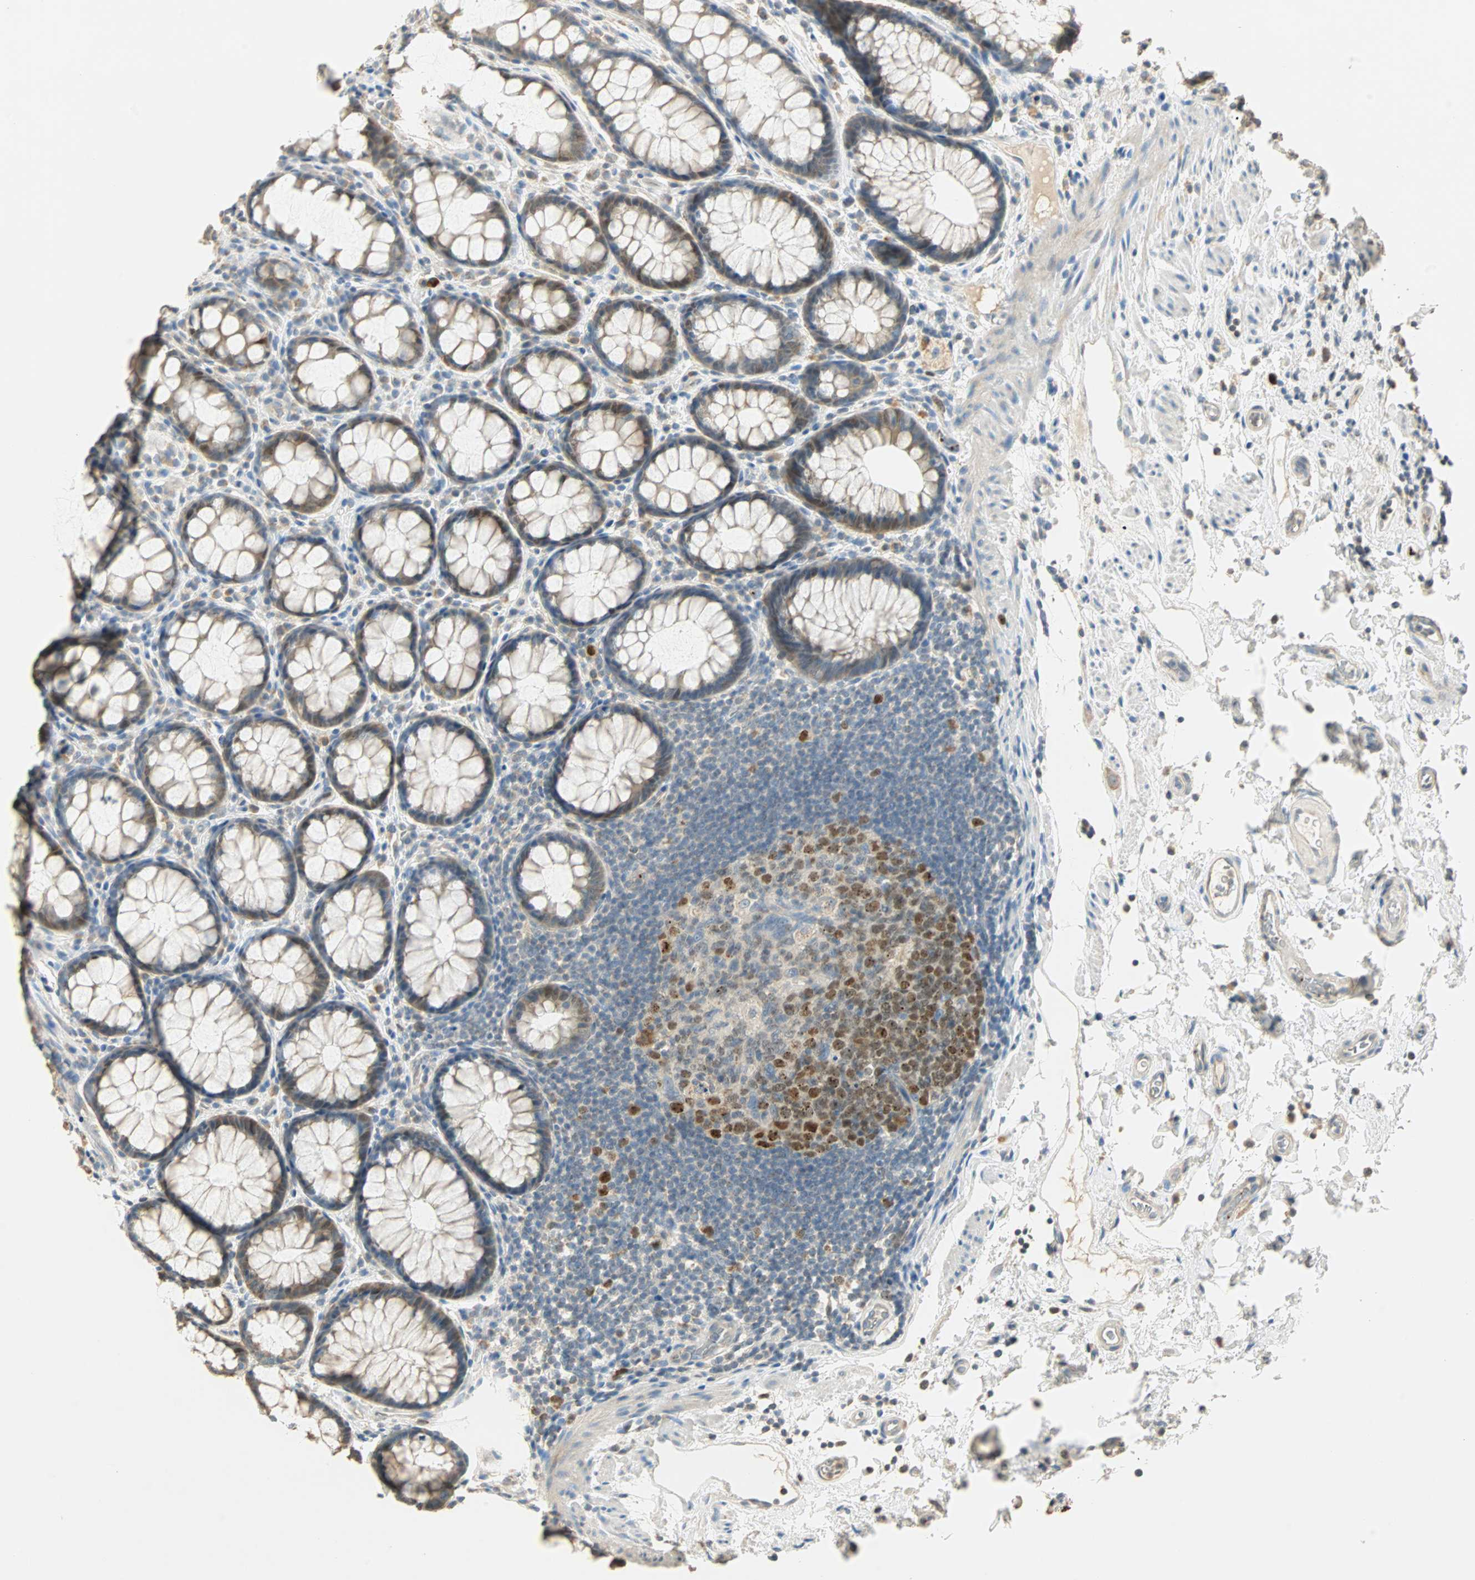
{"staining": {"intensity": "weak", "quantity": ">75%", "location": "cytoplasmic/membranous"}, "tissue": "rectum", "cell_type": "Glandular cells", "image_type": "normal", "snomed": [{"axis": "morphology", "description": "Normal tissue, NOS"}, {"axis": "topography", "description": "Rectum"}], "caption": "Immunohistochemical staining of benign human rectum exhibits low levels of weak cytoplasmic/membranous staining in approximately >75% of glandular cells.", "gene": "RAD18", "patient": {"sex": "male", "age": 92}}